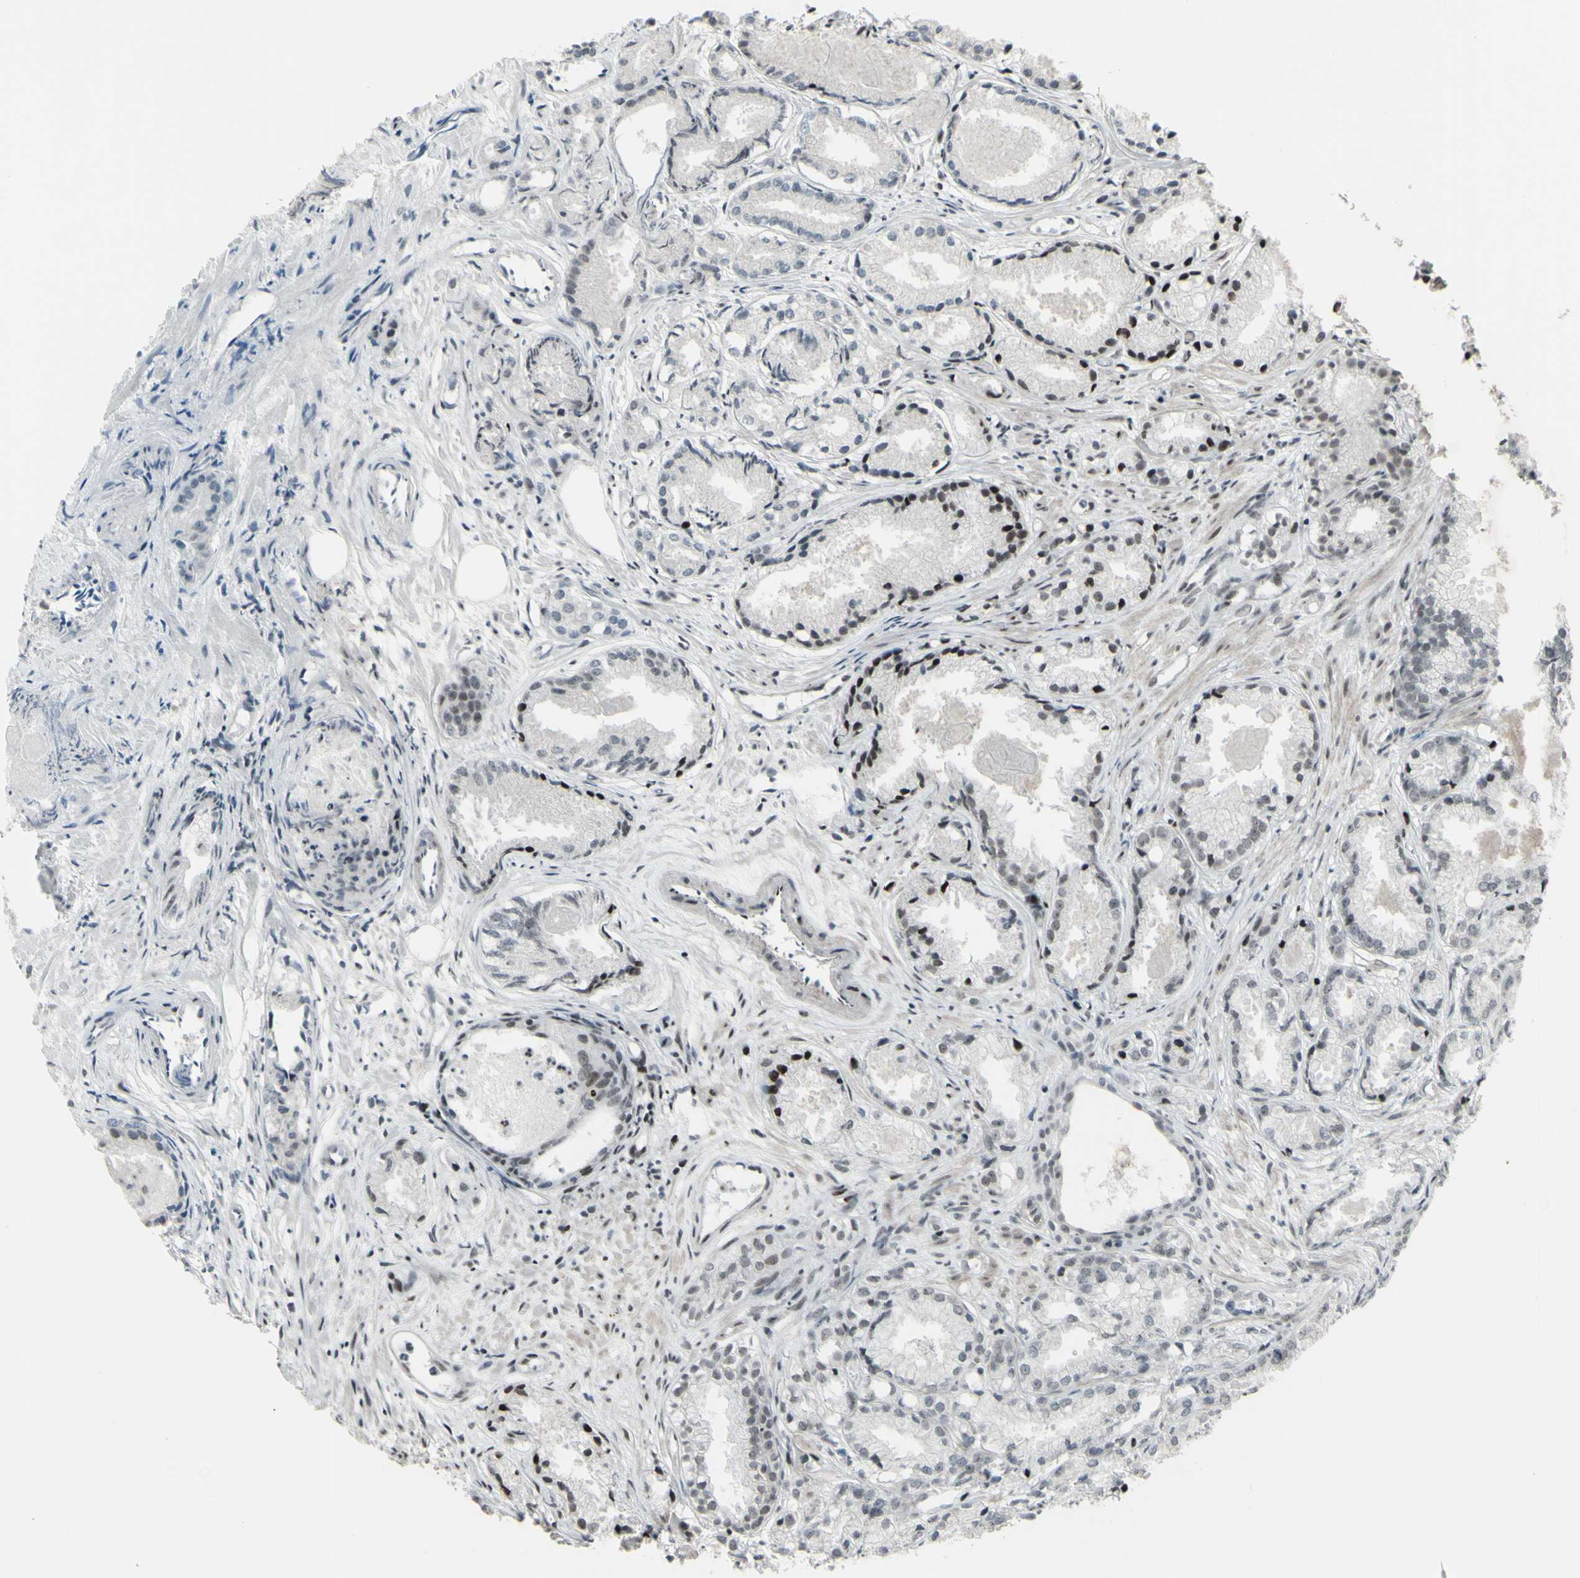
{"staining": {"intensity": "weak", "quantity": "<25%", "location": "nuclear"}, "tissue": "prostate cancer", "cell_type": "Tumor cells", "image_type": "cancer", "snomed": [{"axis": "morphology", "description": "Adenocarcinoma, Low grade"}, {"axis": "topography", "description": "Prostate"}], "caption": "An image of prostate adenocarcinoma (low-grade) stained for a protein exhibits no brown staining in tumor cells.", "gene": "SUPT6H", "patient": {"sex": "male", "age": 72}}